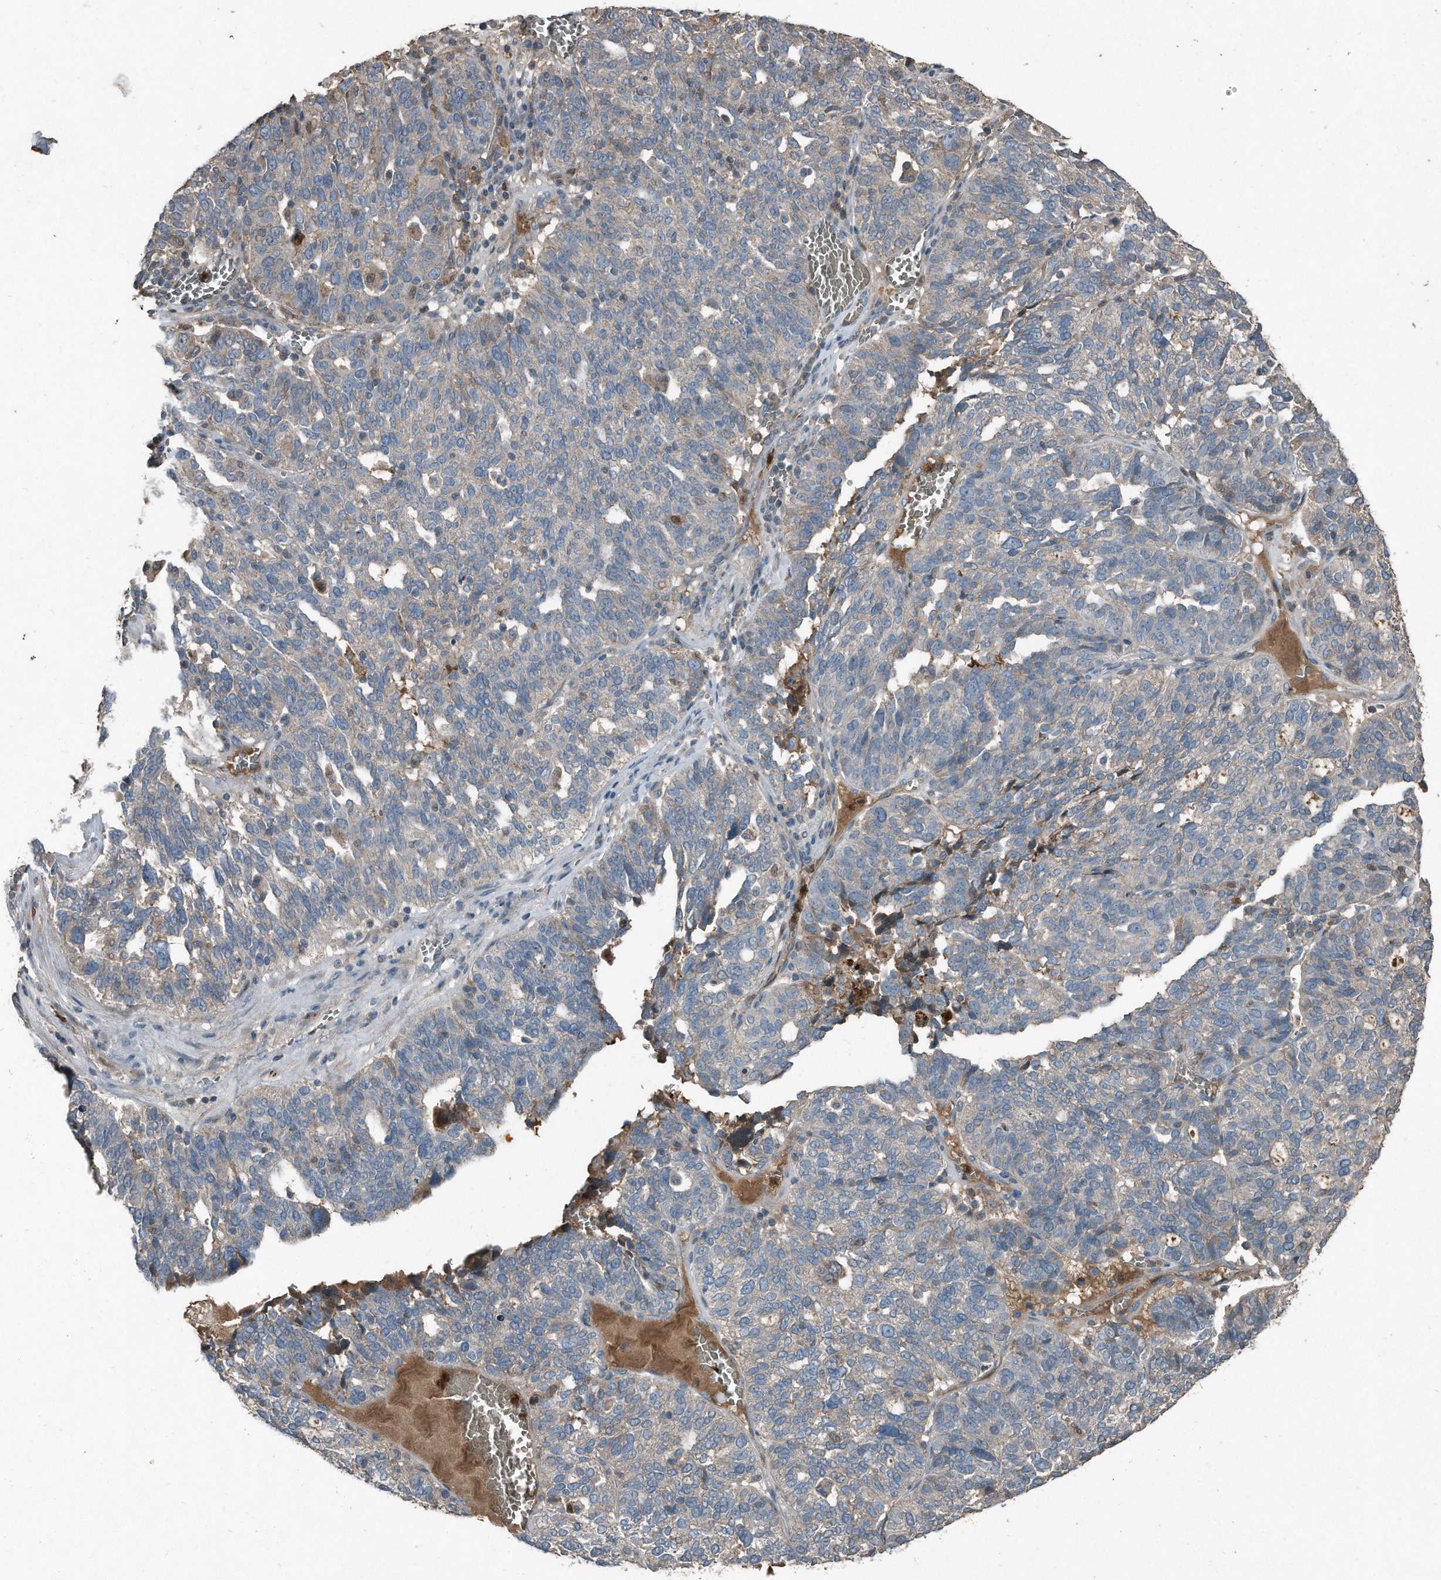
{"staining": {"intensity": "negative", "quantity": "none", "location": "none"}, "tissue": "ovarian cancer", "cell_type": "Tumor cells", "image_type": "cancer", "snomed": [{"axis": "morphology", "description": "Cystadenocarcinoma, serous, NOS"}, {"axis": "topography", "description": "Ovary"}], "caption": "This is a photomicrograph of immunohistochemistry staining of serous cystadenocarcinoma (ovarian), which shows no staining in tumor cells.", "gene": "C9", "patient": {"sex": "female", "age": 59}}